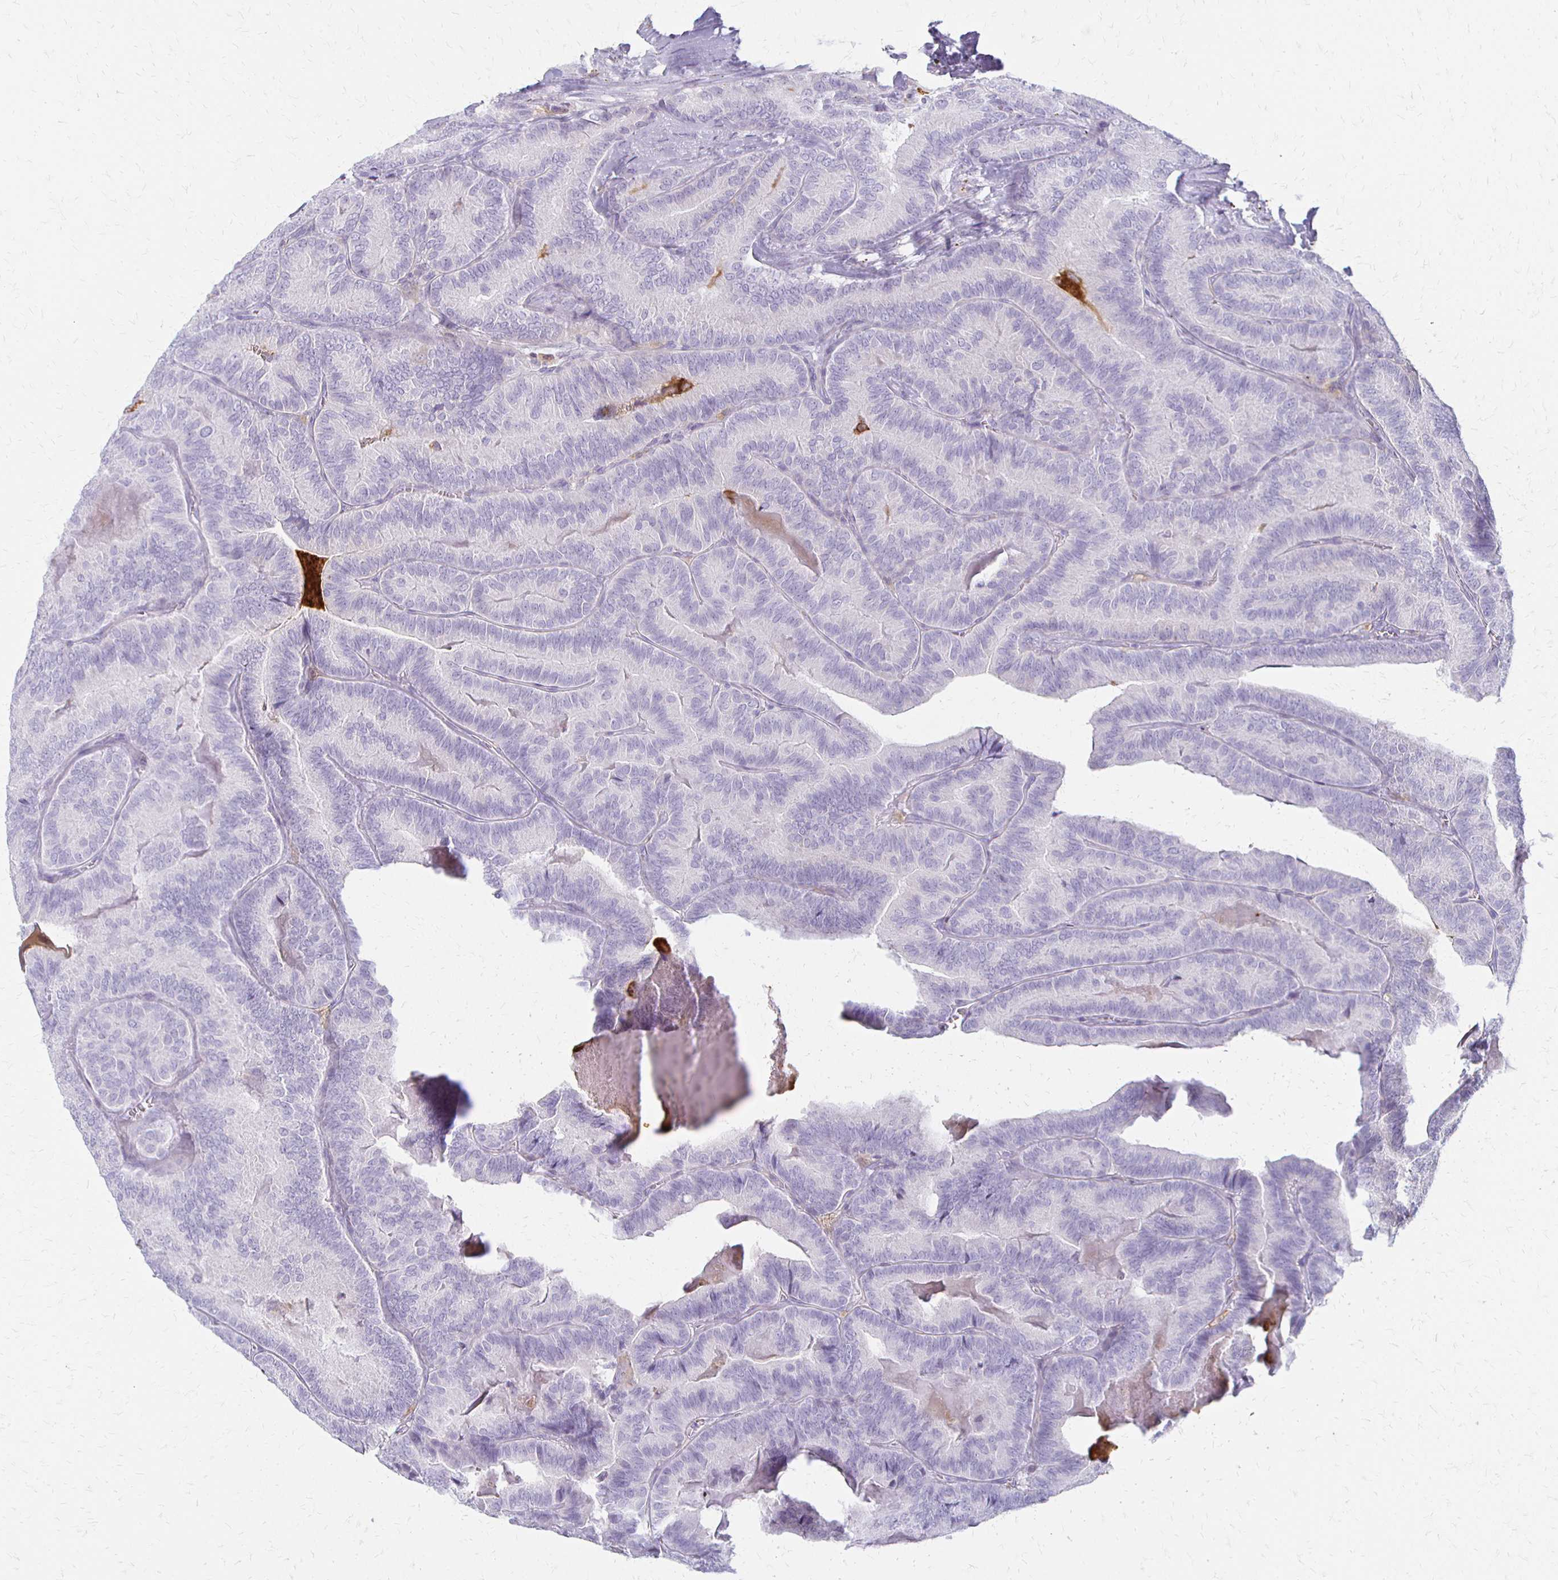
{"staining": {"intensity": "negative", "quantity": "none", "location": "none"}, "tissue": "thyroid cancer", "cell_type": "Tumor cells", "image_type": "cancer", "snomed": [{"axis": "morphology", "description": "Papillary adenocarcinoma, NOS"}, {"axis": "topography", "description": "Thyroid gland"}], "caption": "Immunohistochemical staining of papillary adenocarcinoma (thyroid) displays no significant expression in tumor cells.", "gene": "ACP5", "patient": {"sex": "female", "age": 75}}